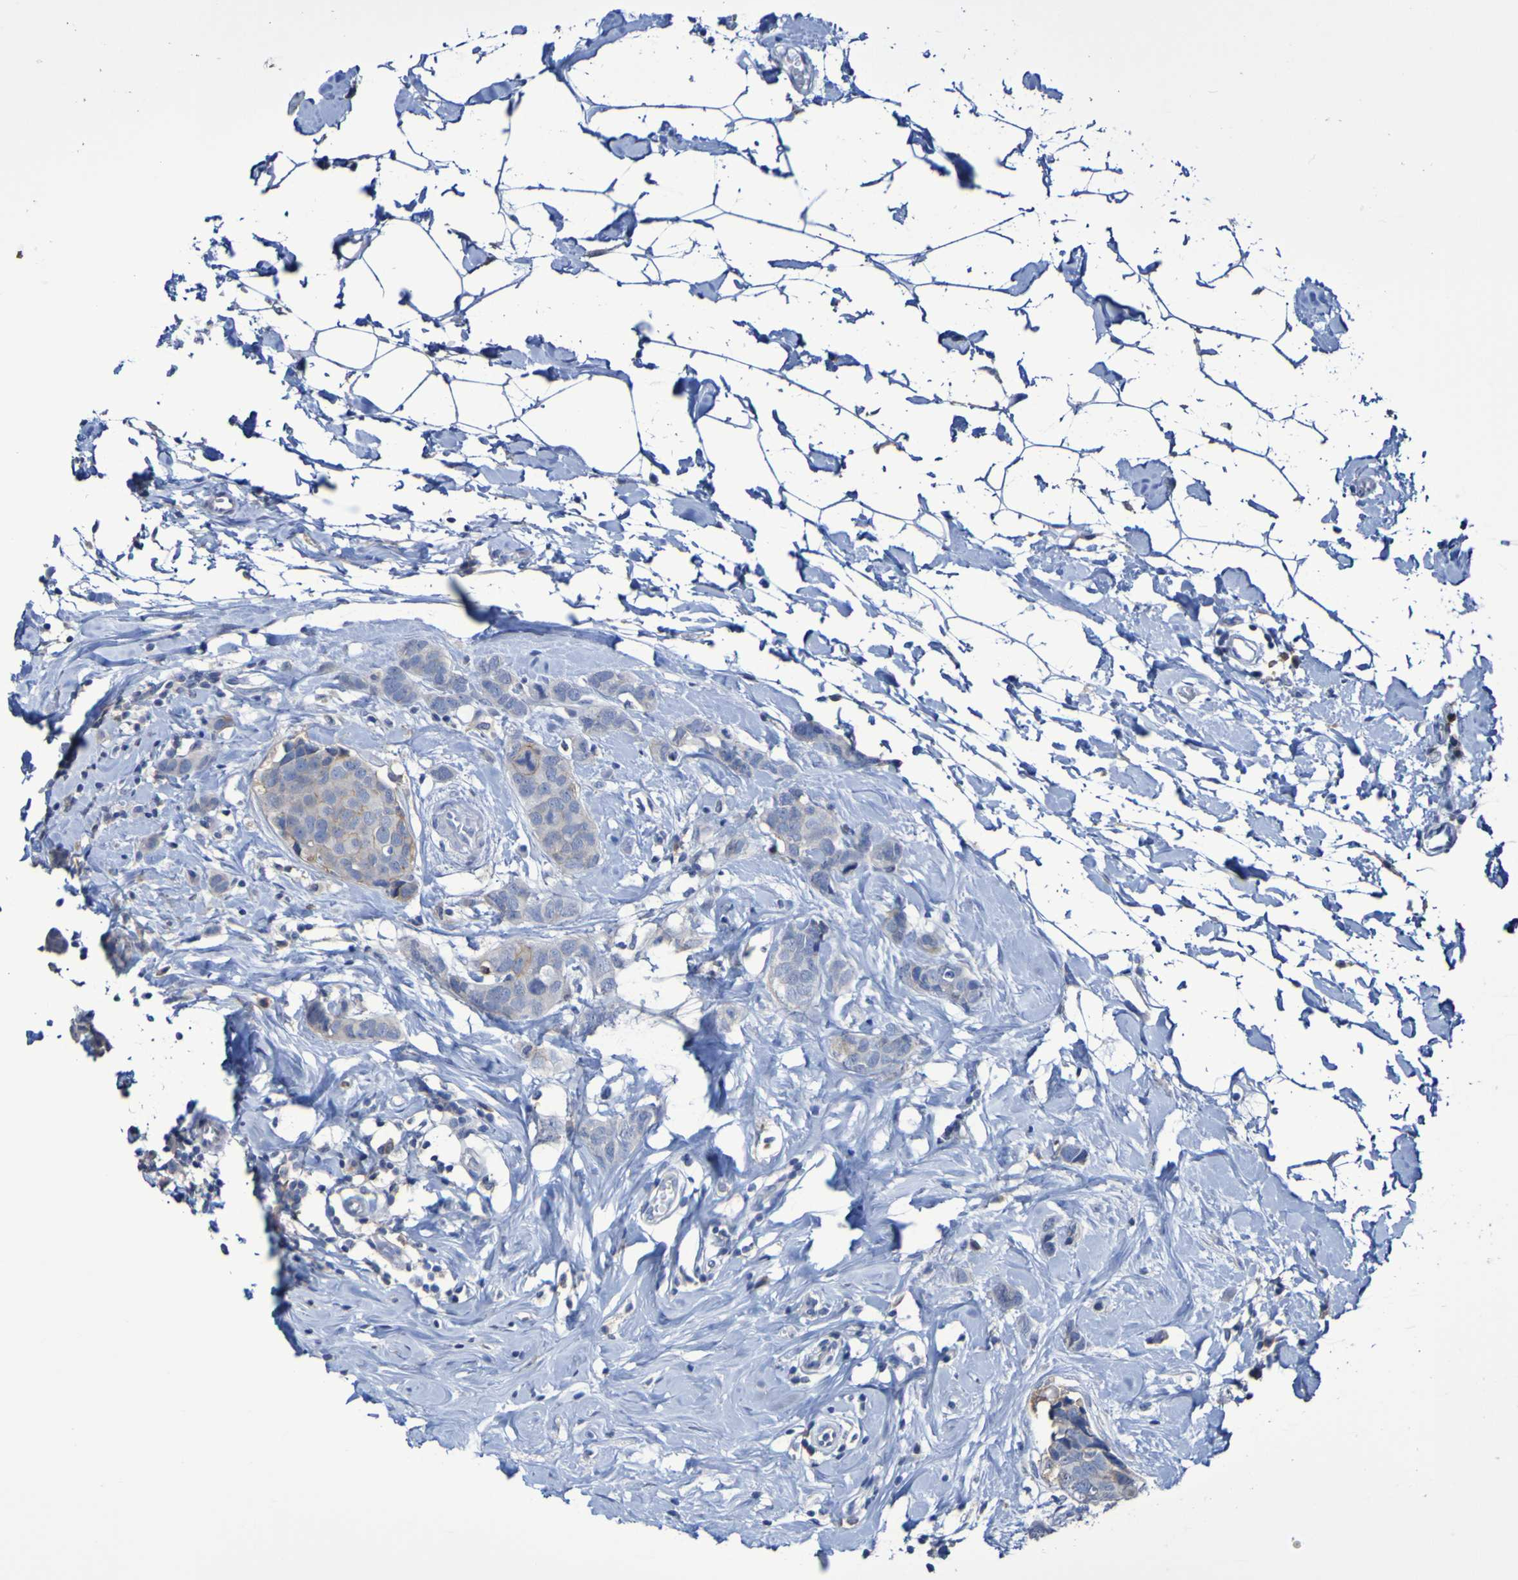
{"staining": {"intensity": "weak", "quantity": "<25%", "location": "cytoplasmic/membranous"}, "tissue": "breast cancer", "cell_type": "Tumor cells", "image_type": "cancer", "snomed": [{"axis": "morphology", "description": "Normal tissue, NOS"}, {"axis": "morphology", "description": "Duct carcinoma"}, {"axis": "topography", "description": "Breast"}], "caption": "DAB (3,3'-diaminobenzidine) immunohistochemical staining of human breast invasive ductal carcinoma displays no significant expression in tumor cells.", "gene": "SLC3A2", "patient": {"sex": "female", "age": 50}}